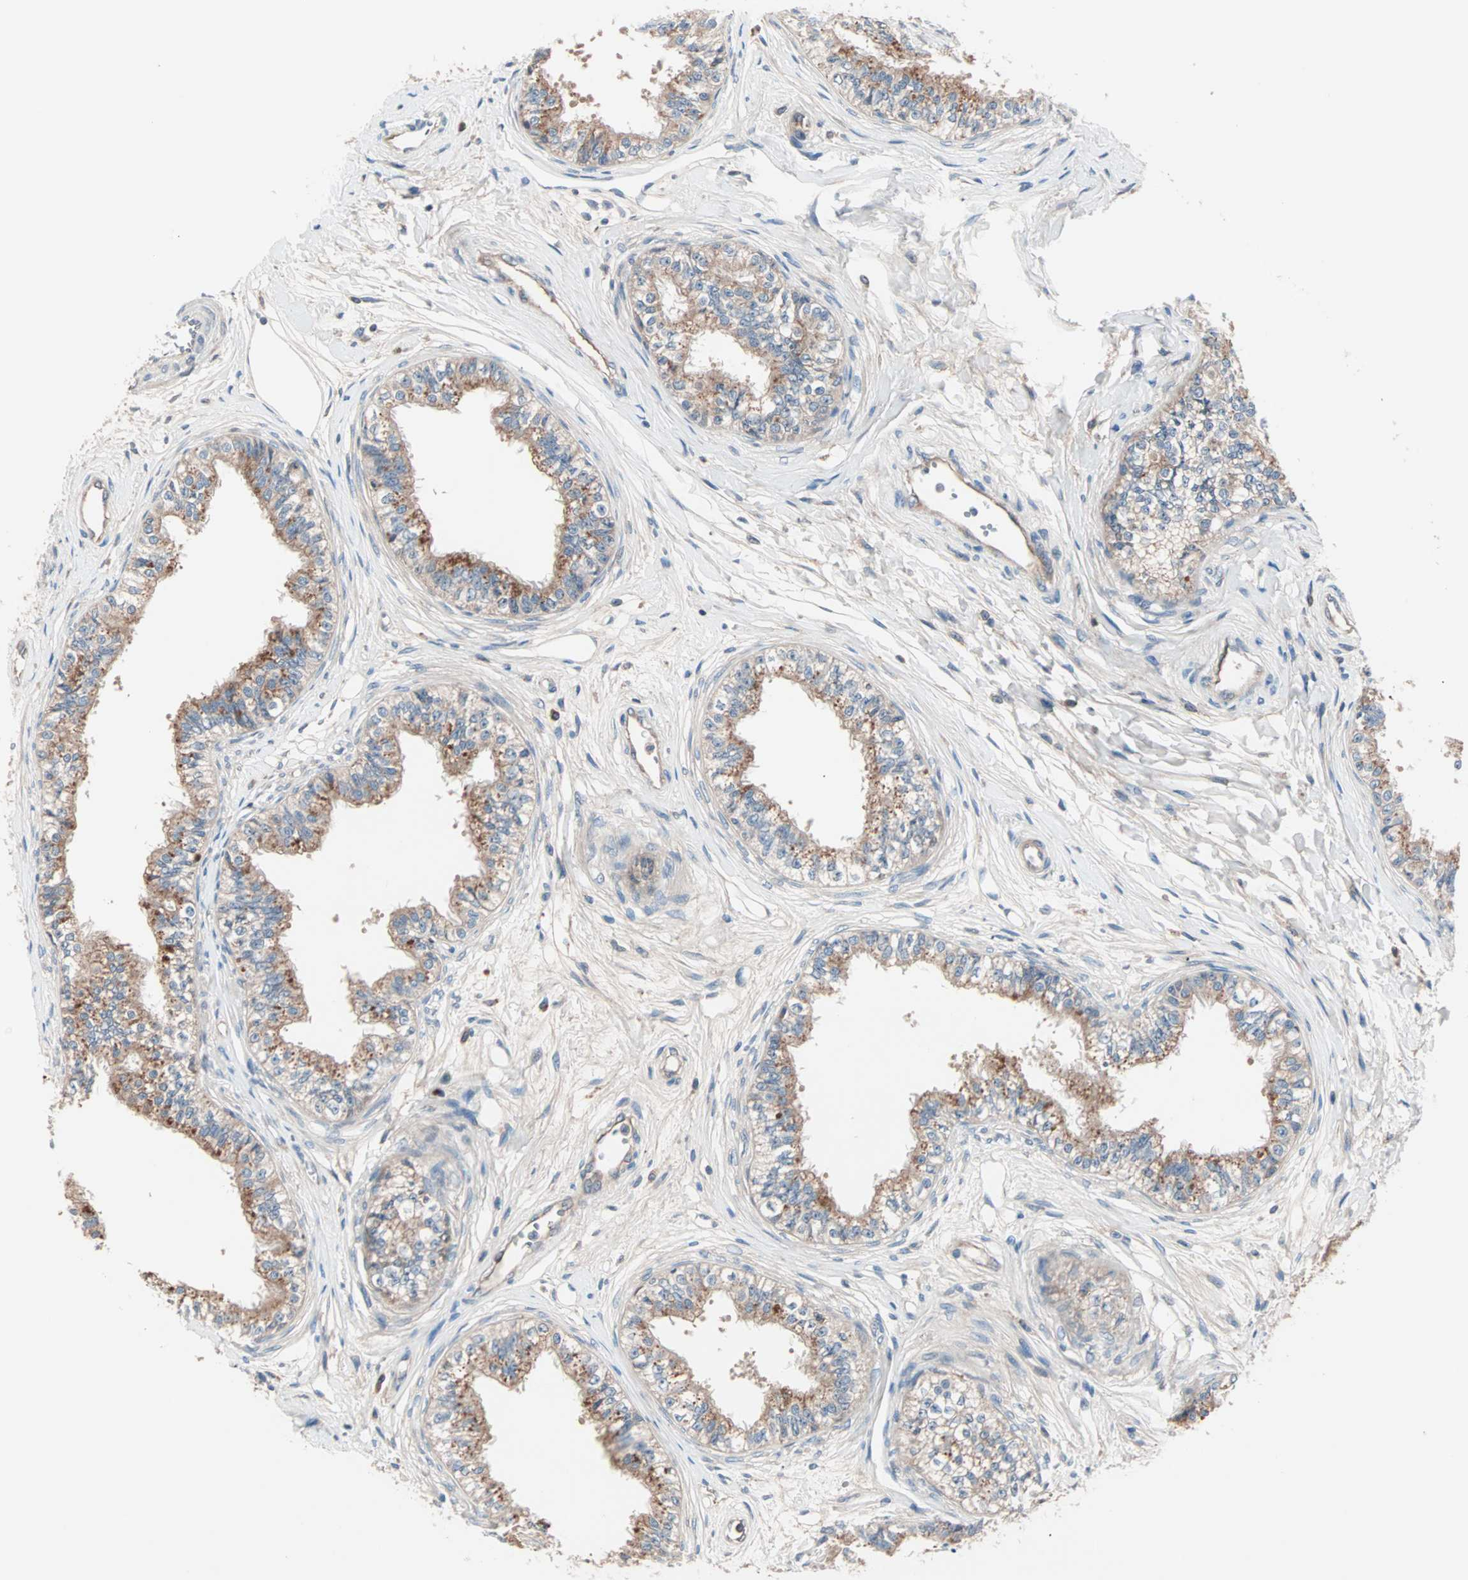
{"staining": {"intensity": "moderate", "quantity": ">75%", "location": "cytoplasmic/membranous"}, "tissue": "epididymis", "cell_type": "Glandular cells", "image_type": "normal", "snomed": [{"axis": "morphology", "description": "Normal tissue, NOS"}, {"axis": "morphology", "description": "Adenocarcinoma, metastatic, NOS"}, {"axis": "topography", "description": "Testis"}, {"axis": "topography", "description": "Epididymis"}], "caption": "A micrograph showing moderate cytoplasmic/membranous expression in about >75% of glandular cells in benign epididymis, as visualized by brown immunohistochemical staining.", "gene": "CAD", "patient": {"sex": "male", "age": 26}}